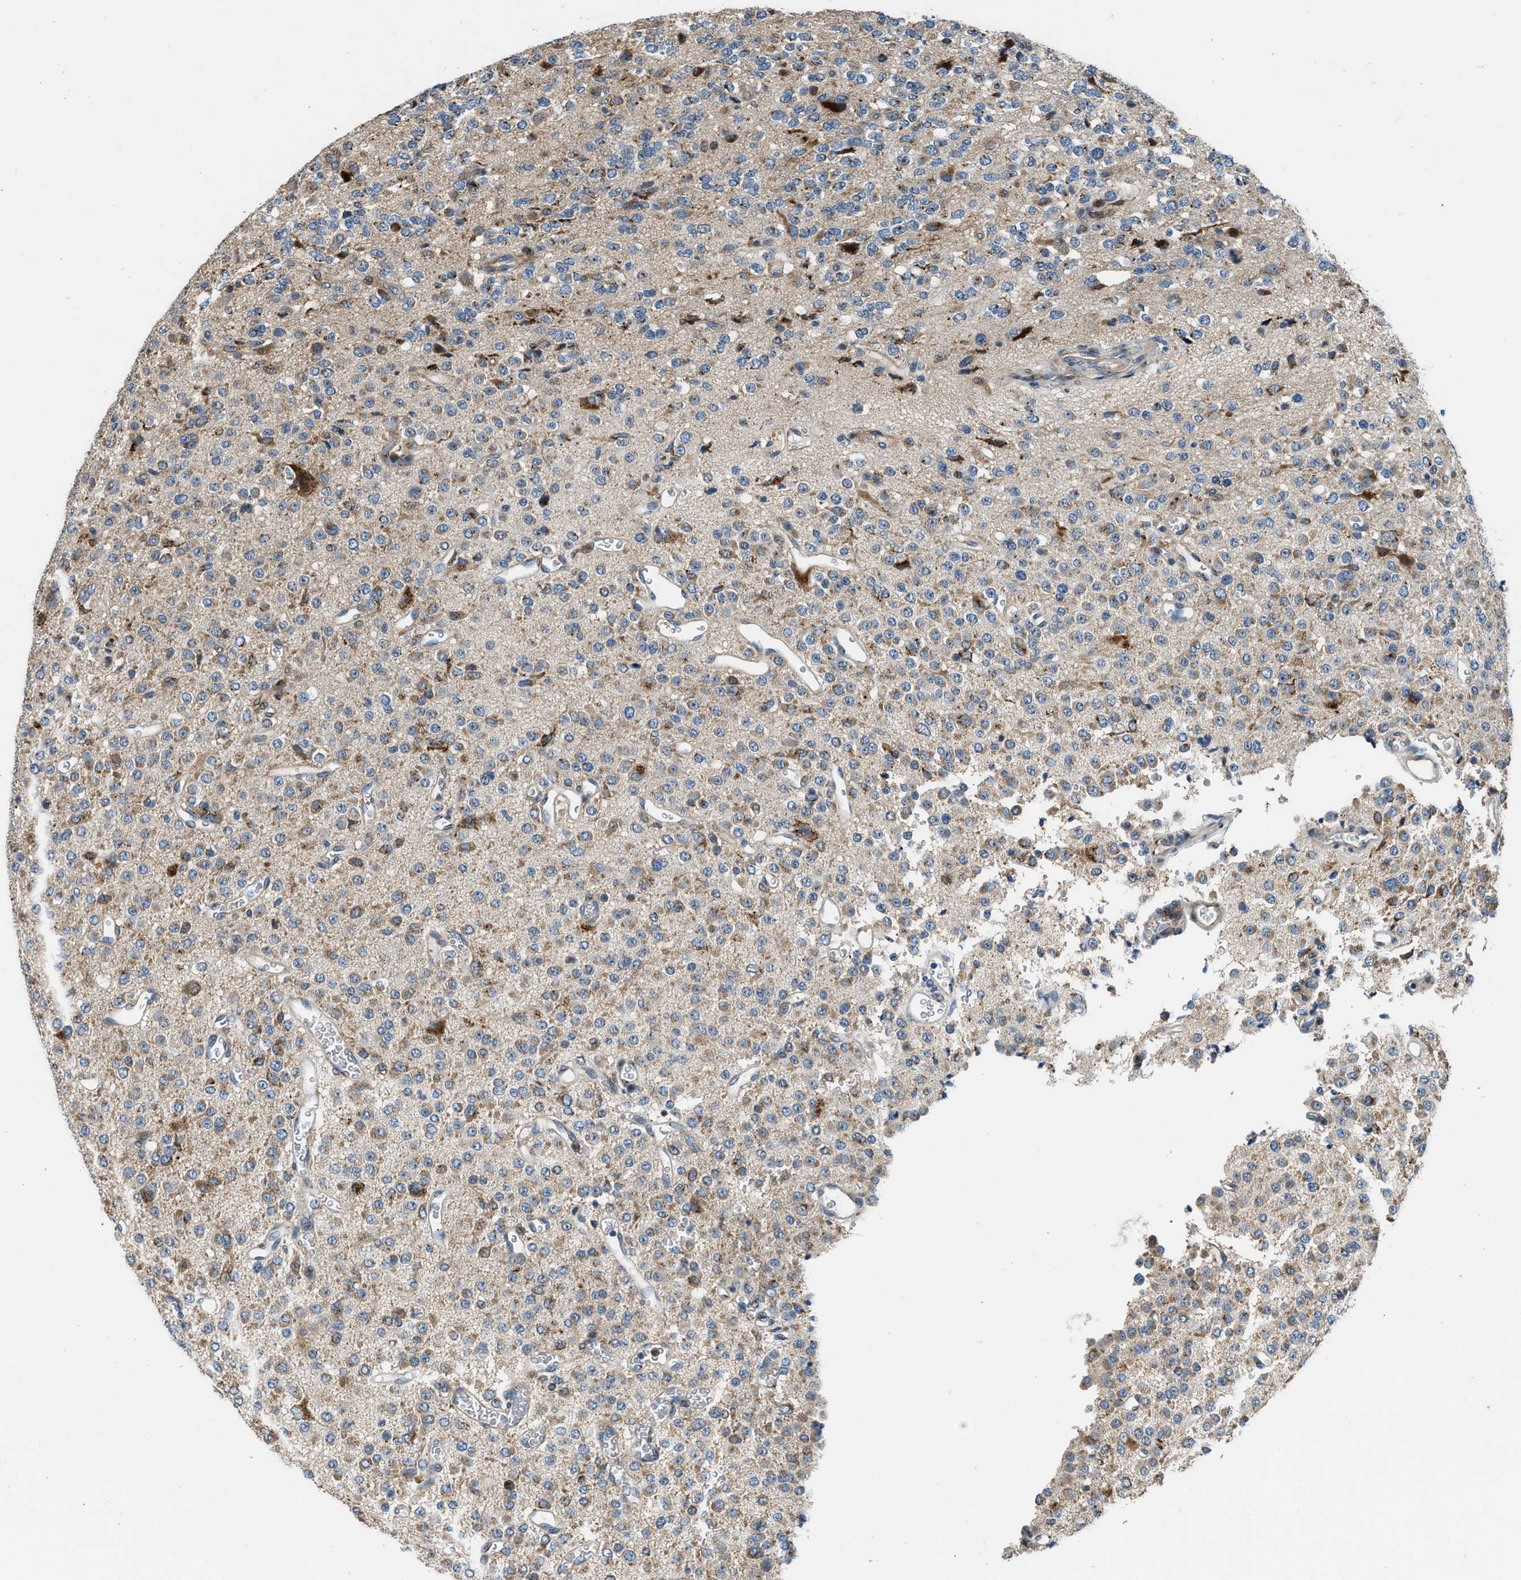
{"staining": {"intensity": "moderate", "quantity": "25%-75%", "location": "cytoplasmic/membranous"}, "tissue": "glioma", "cell_type": "Tumor cells", "image_type": "cancer", "snomed": [{"axis": "morphology", "description": "Glioma, malignant, Low grade"}, {"axis": "topography", "description": "Brain"}], "caption": "A high-resolution image shows immunohistochemistry (IHC) staining of malignant glioma (low-grade), which reveals moderate cytoplasmic/membranous staining in about 25%-75% of tumor cells.", "gene": "FUT8", "patient": {"sex": "male", "age": 38}}